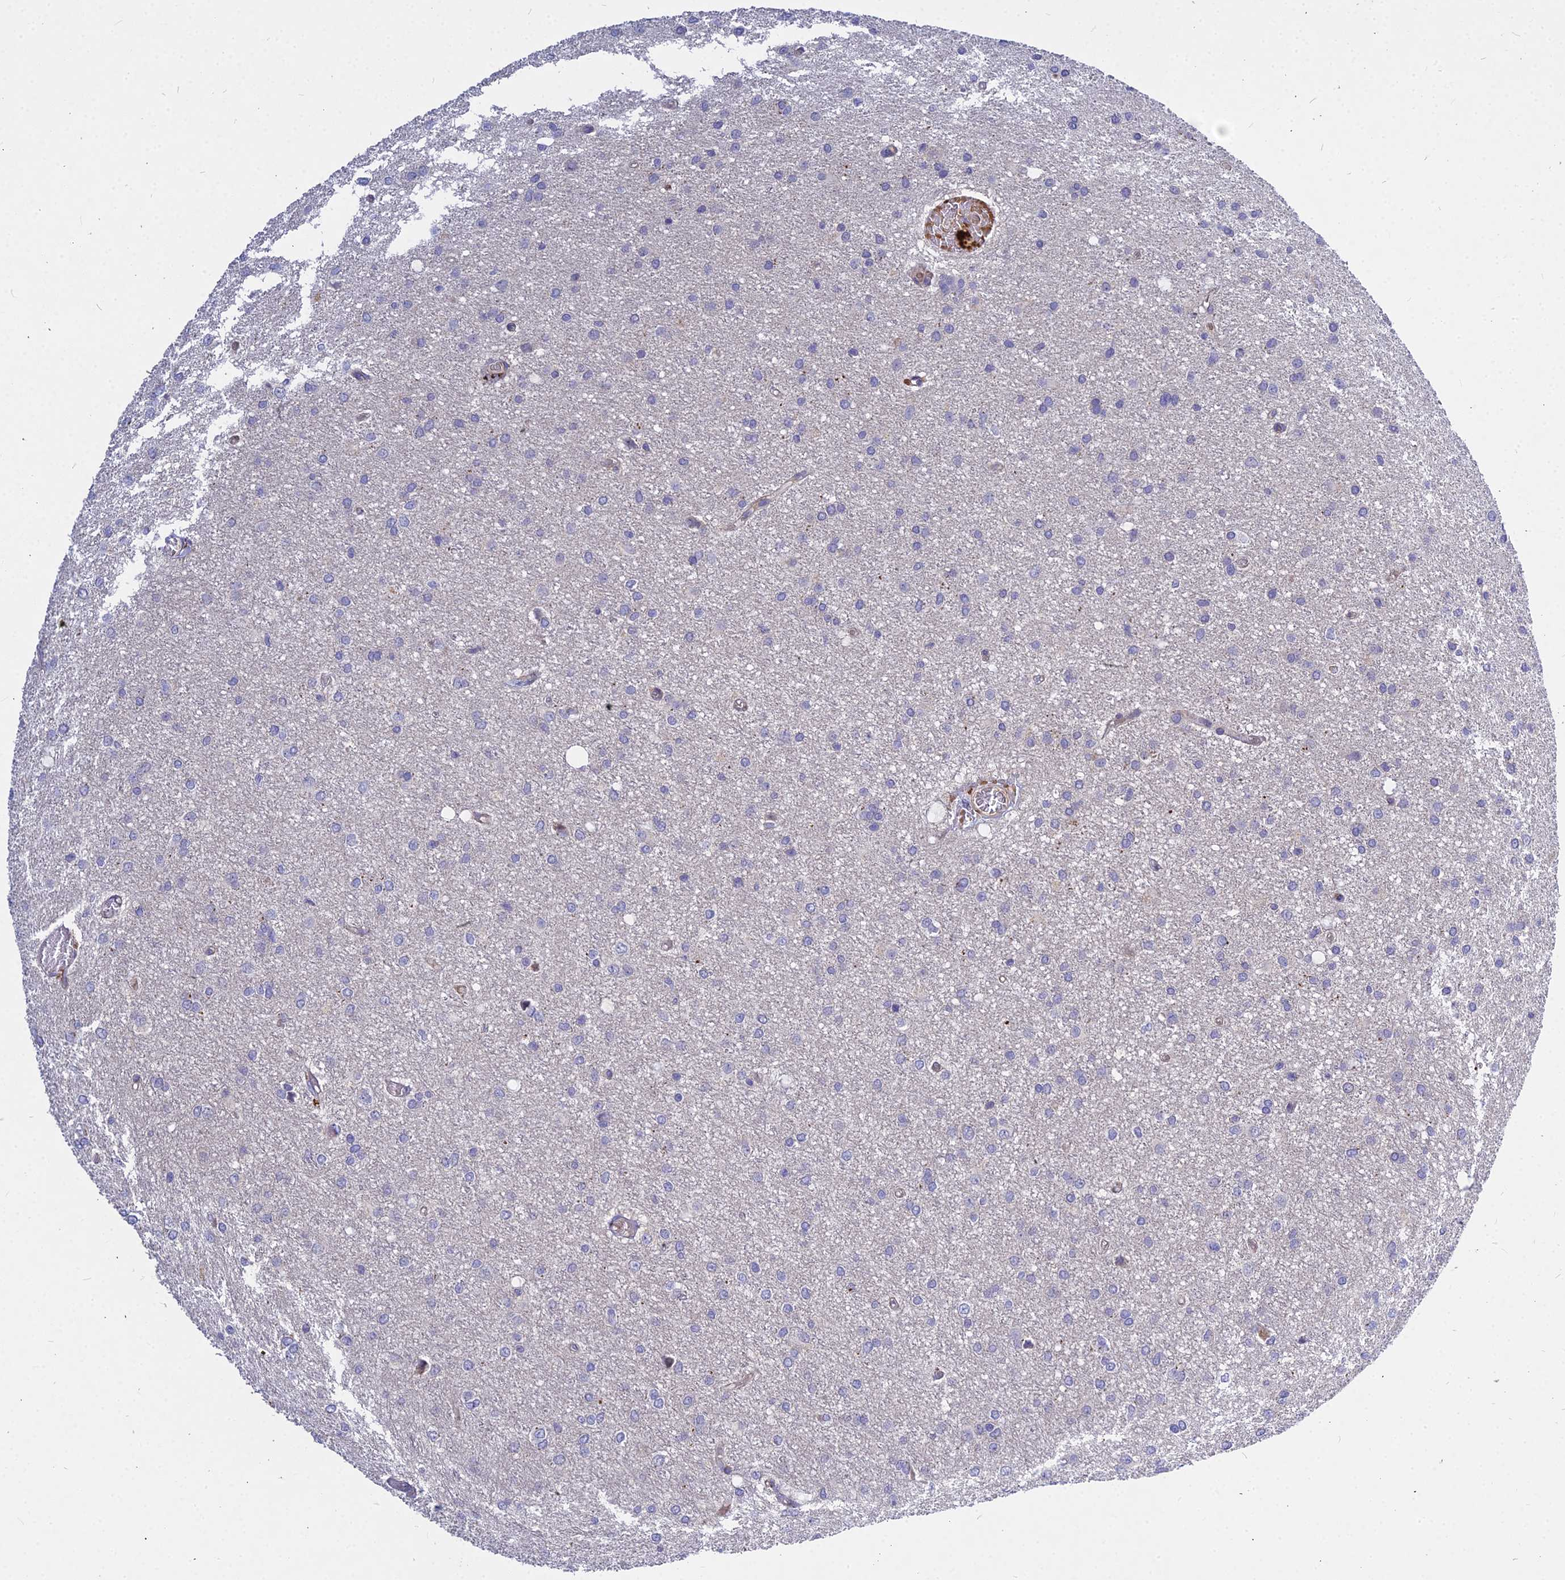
{"staining": {"intensity": "negative", "quantity": "none", "location": "none"}, "tissue": "glioma", "cell_type": "Tumor cells", "image_type": "cancer", "snomed": [{"axis": "morphology", "description": "Glioma, malignant, High grade"}, {"axis": "topography", "description": "Brain"}], "caption": "This is an immunohistochemistry image of human glioma. There is no expression in tumor cells.", "gene": "DMRTA1", "patient": {"sex": "female", "age": 50}}